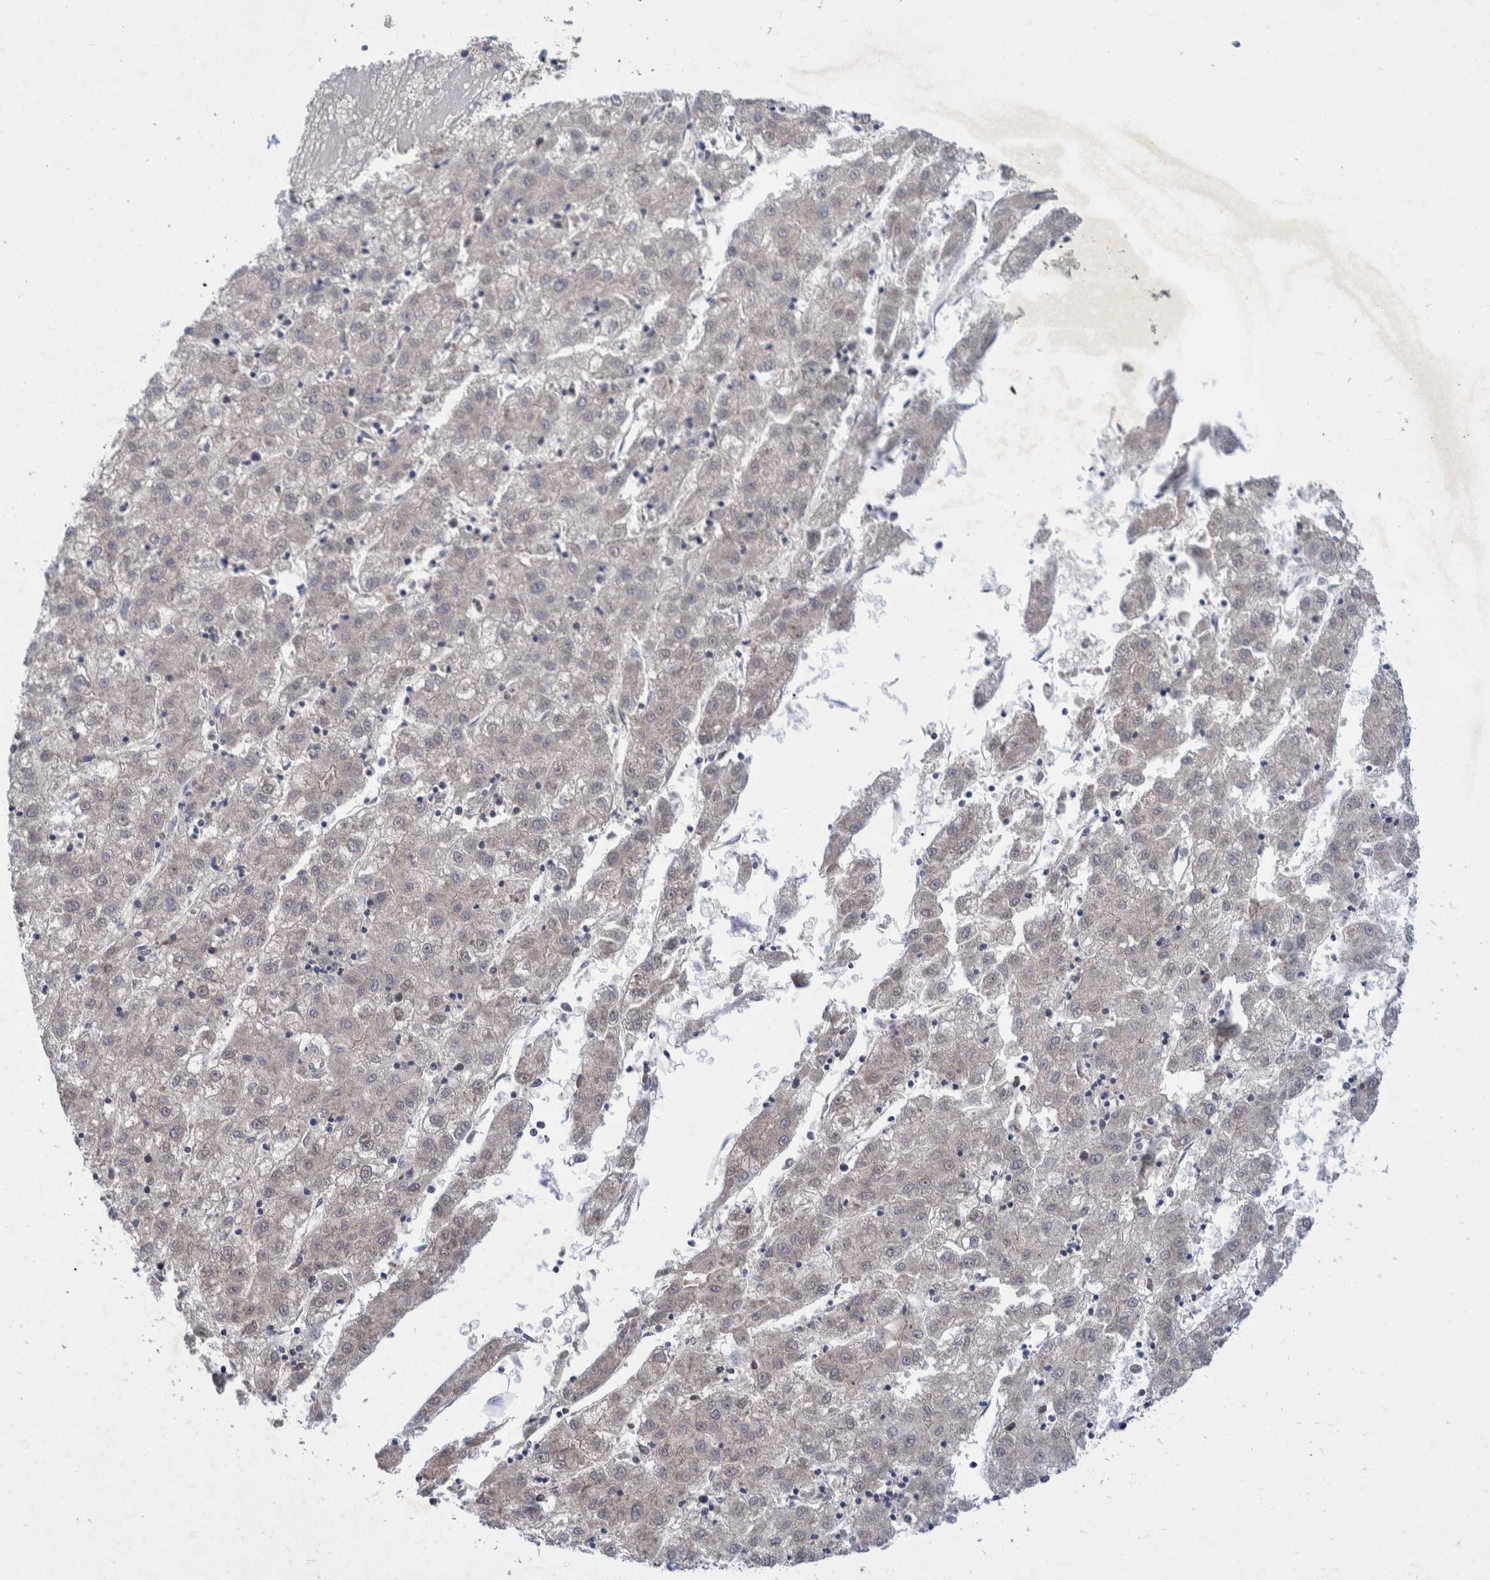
{"staining": {"intensity": "negative", "quantity": "none", "location": "none"}, "tissue": "liver cancer", "cell_type": "Tumor cells", "image_type": "cancer", "snomed": [{"axis": "morphology", "description": "Carcinoma, Hepatocellular, NOS"}, {"axis": "topography", "description": "Liver"}], "caption": "Immunohistochemistry micrograph of neoplastic tissue: human hepatocellular carcinoma (liver) stained with DAB exhibits no significant protein staining in tumor cells. (Stains: DAB (3,3'-diaminobenzidine) immunohistochemistry with hematoxylin counter stain, Microscopy: brightfield microscopy at high magnification).", "gene": "PLPBP", "patient": {"sex": "male", "age": 72}}